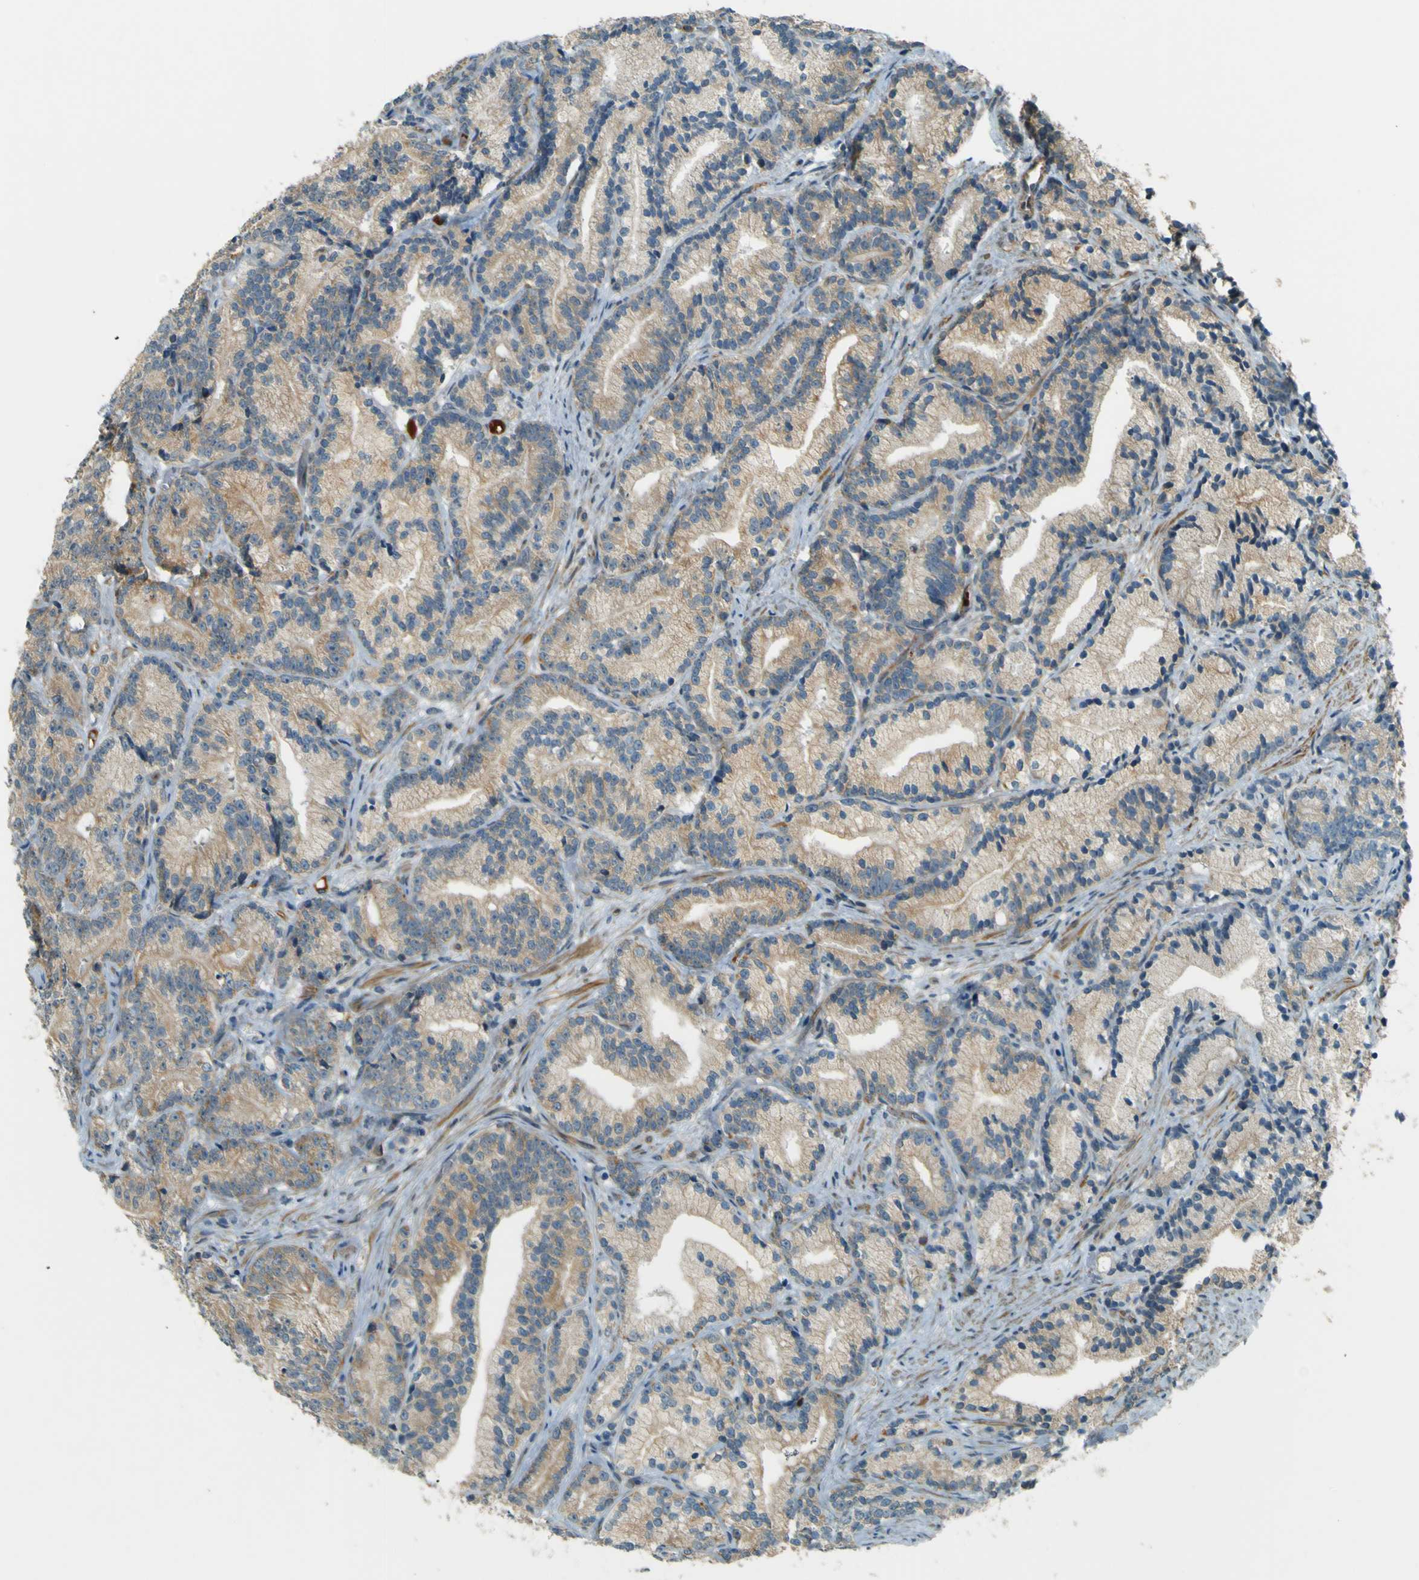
{"staining": {"intensity": "weak", "quantity": ">75%", "location": "cytoplasmic/membranous"}, "tissue": "prostate cancer", "cell_type": "Tumor cells", "image_type": "cancer", "snomed": [{"axis": "morphology", "description": "Adenocarcinoma, Low grade"}, {"axis": "topography", "description": "Prostate"}], "caption": "High-magnification brightfield microscopy of prostate cancer stained with DAB (3,3'-diaminobenzidine) (brown) and counterstained with hematoxylin (blue). tumor cells exhibit weak cytoplasmic/membranous expression is identified in about>75% of cells.", "gene": "LPCAT1", "patient": {"sex": "male", "age": 89}}